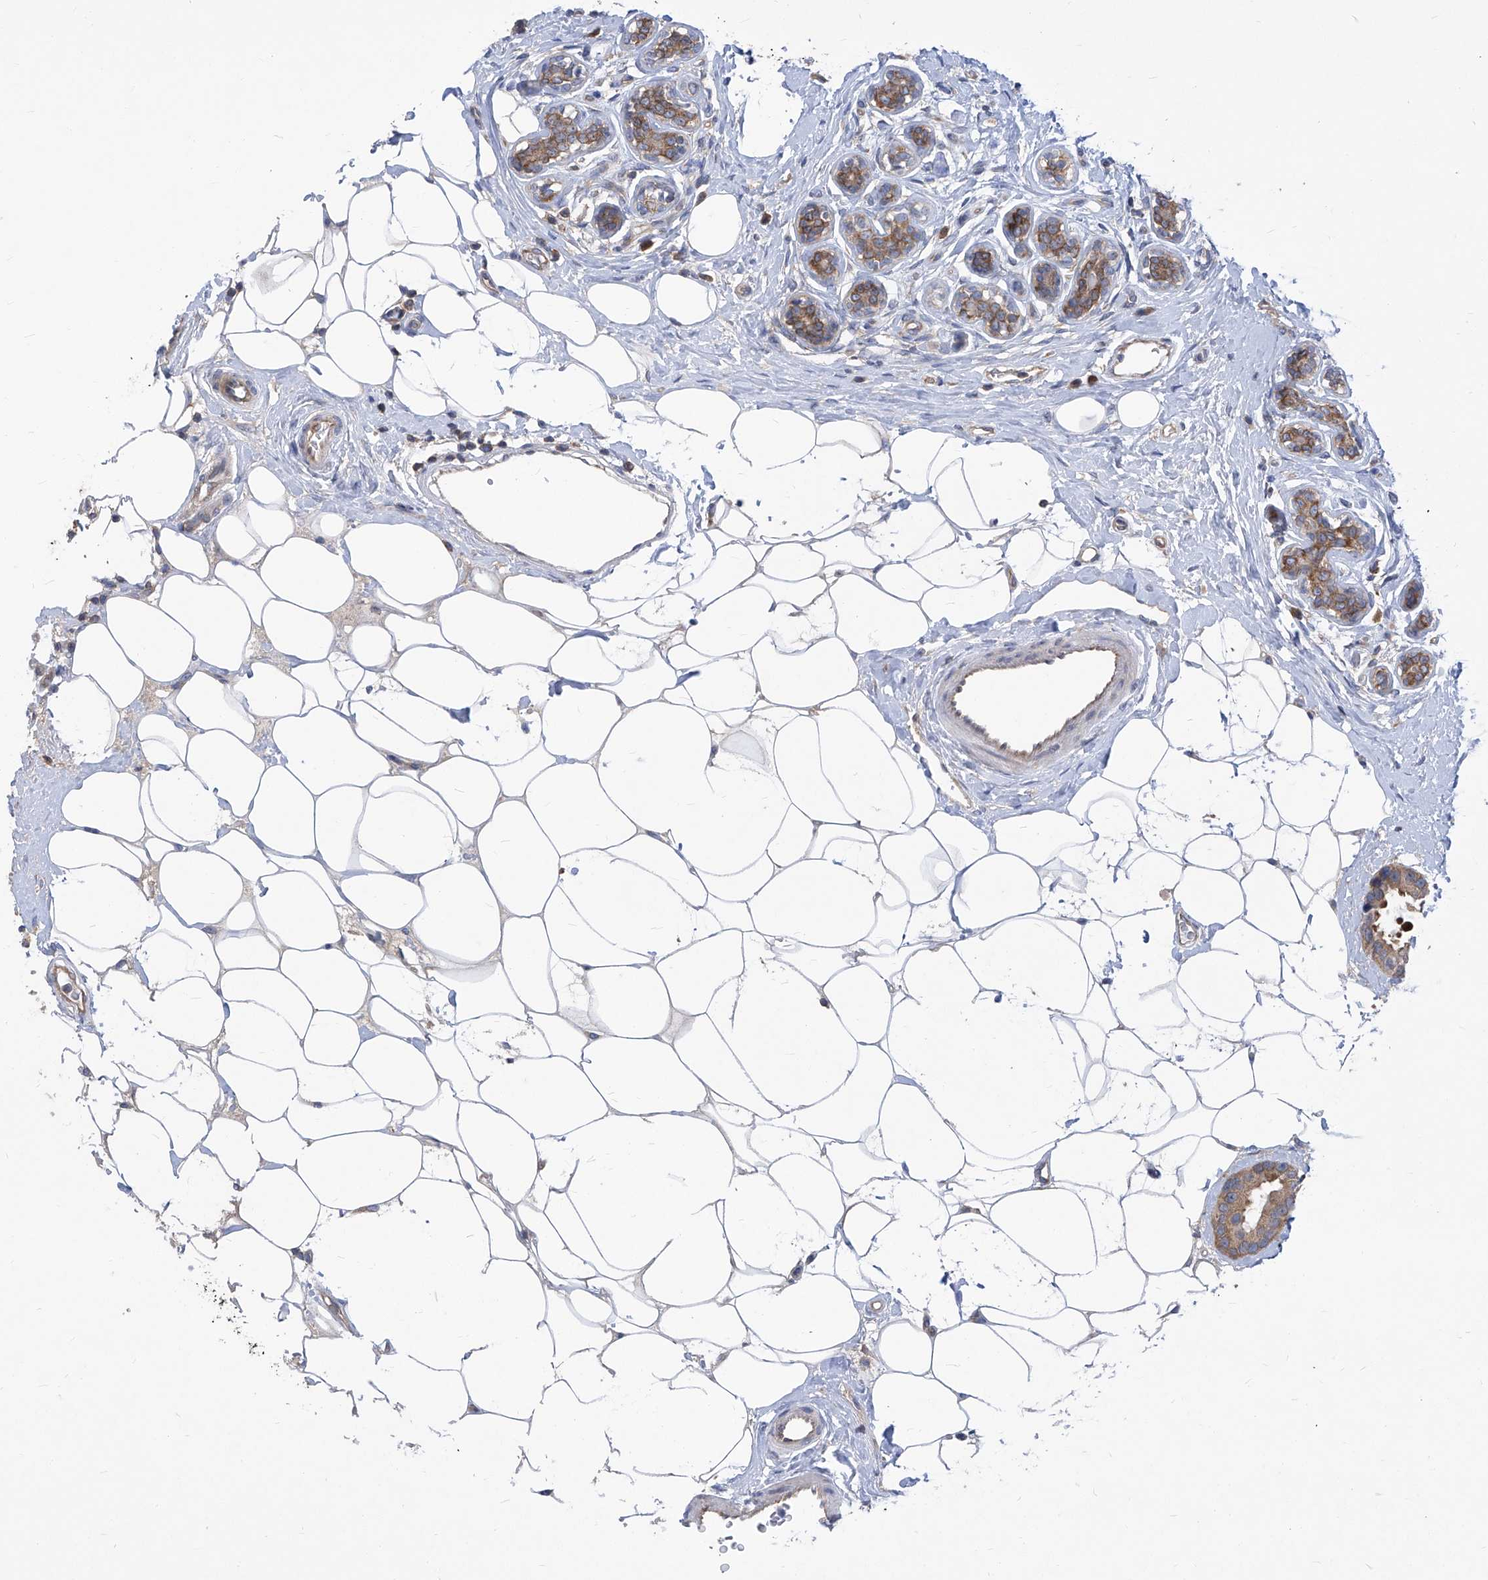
{"staining": {"intensity": "moderate", "quantity": ">75%", "location": "cytoplasmic/membranous"}, "tissue": "breast cancer", "cell_type": "Tumor cells", "image_type": "cancer", "snomed": [{"axis": "morphology", "description": "Normal tissue, NOS"}, {"axis": "morphology", "description": "Duct carcinoma"}, {"axis": "topography", "description": "Breast"}], "caption": "A brown stain shows moderate cytoplasmic/membranous staining of a protein in breast cancer (intraductal carcinoma) tumor cells.", "gene": "EIF3M", "patient": {"sex": "female", "age": 39}}